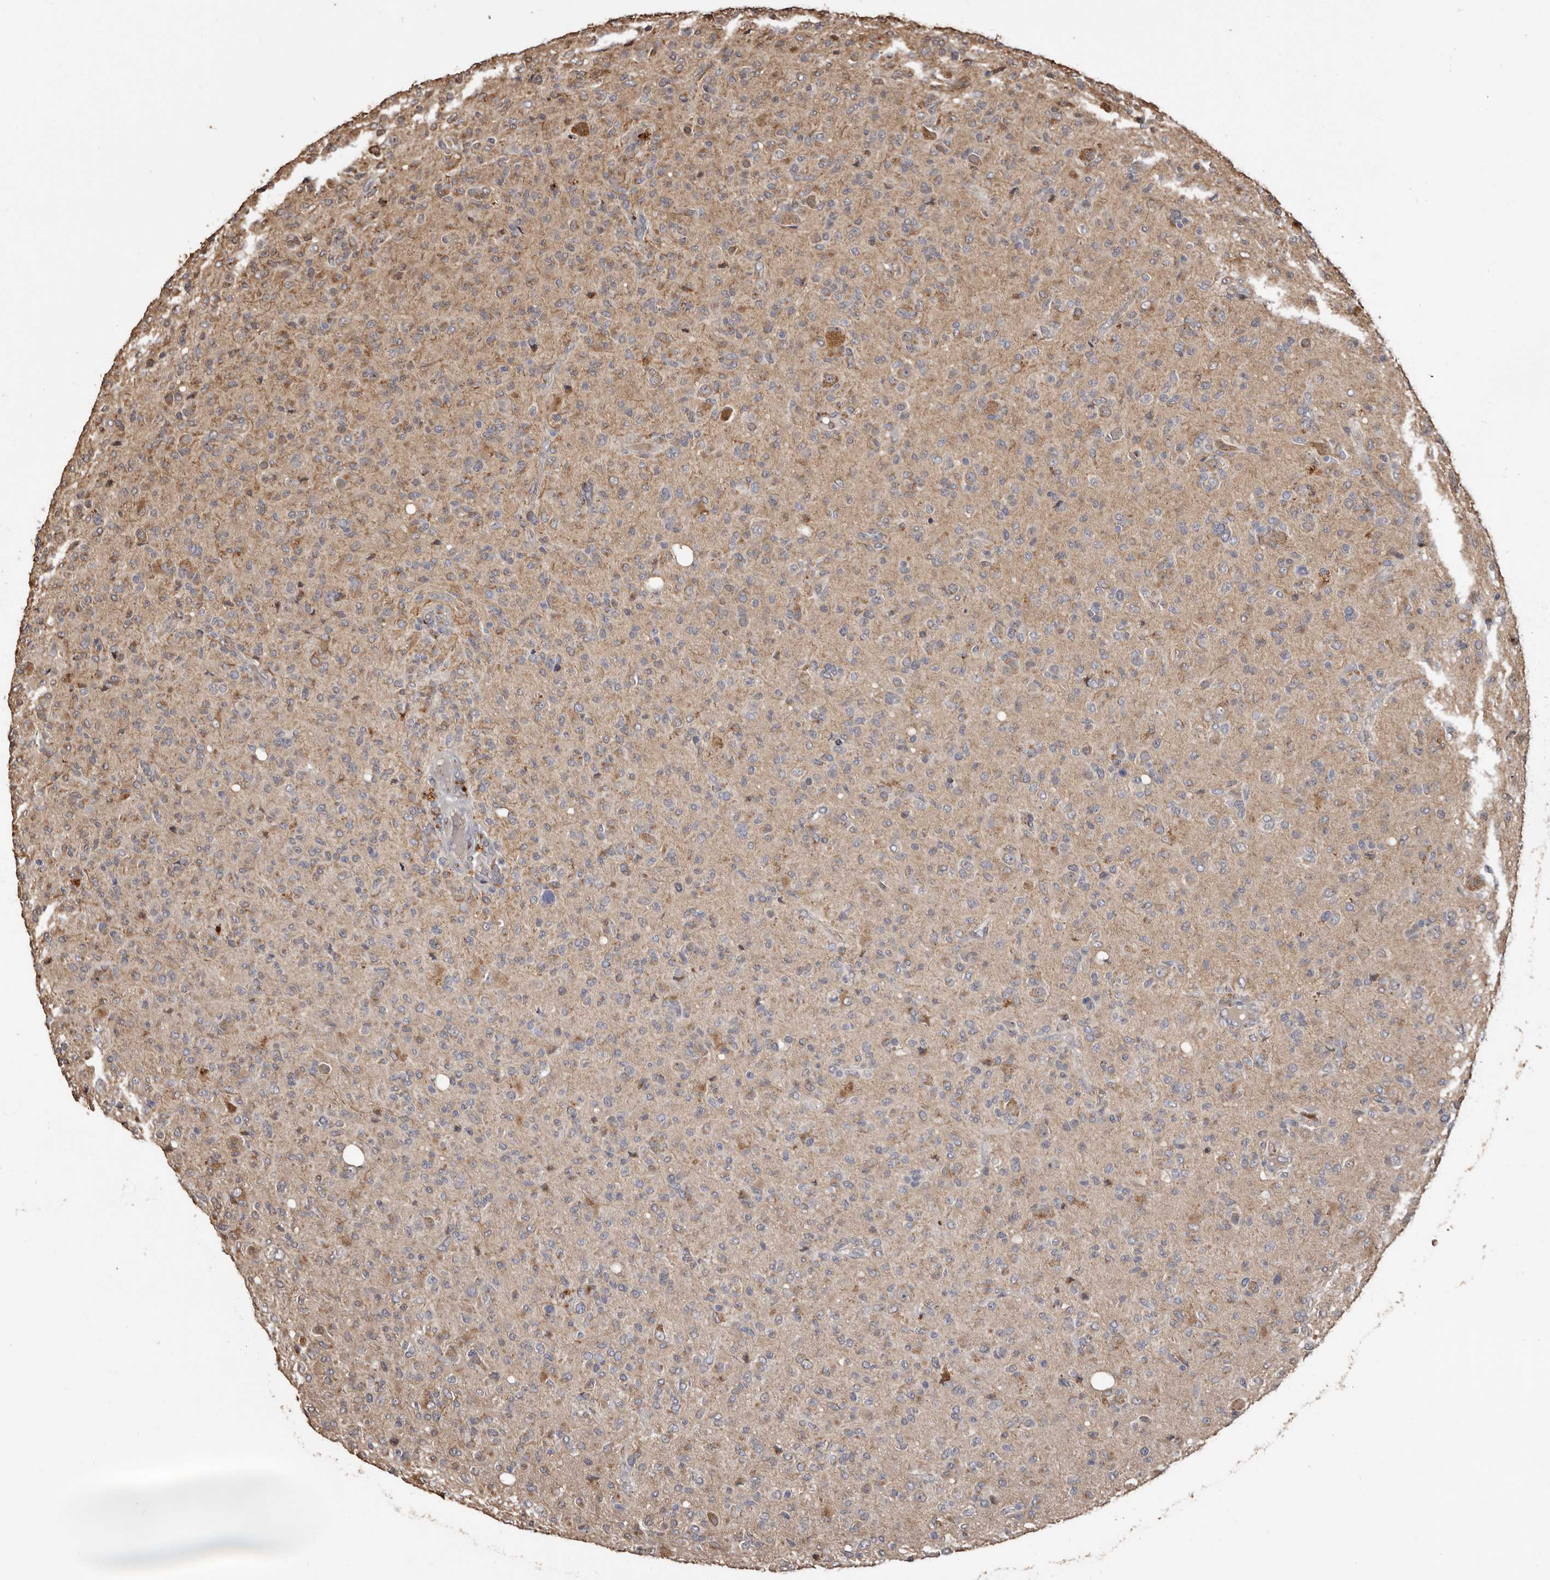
{"staining": {"intensity": "weak", "quantity": "25%-75%", "location": "cytoplasmic/membranous"}, "tissue": "glioma", "cell_type": "Tumor cells", "image_type": "cancer", "snomed": [{"axis": "morphology", "description": "Glioma, malignant, High grade"}, {"axis": "topography", "description": "Brain"}], "caption": "Immunohistochemistry (IHC) (DAB (3,3'-diaminobenzidine)) staining of human malignant glioma (high-grade) shows weak cytoplasmic/membranous protein positivity in about 25%-75% of tumor cells.", "gene": "ENTREP1", "patient": {"sex": "female", "age": 57}}